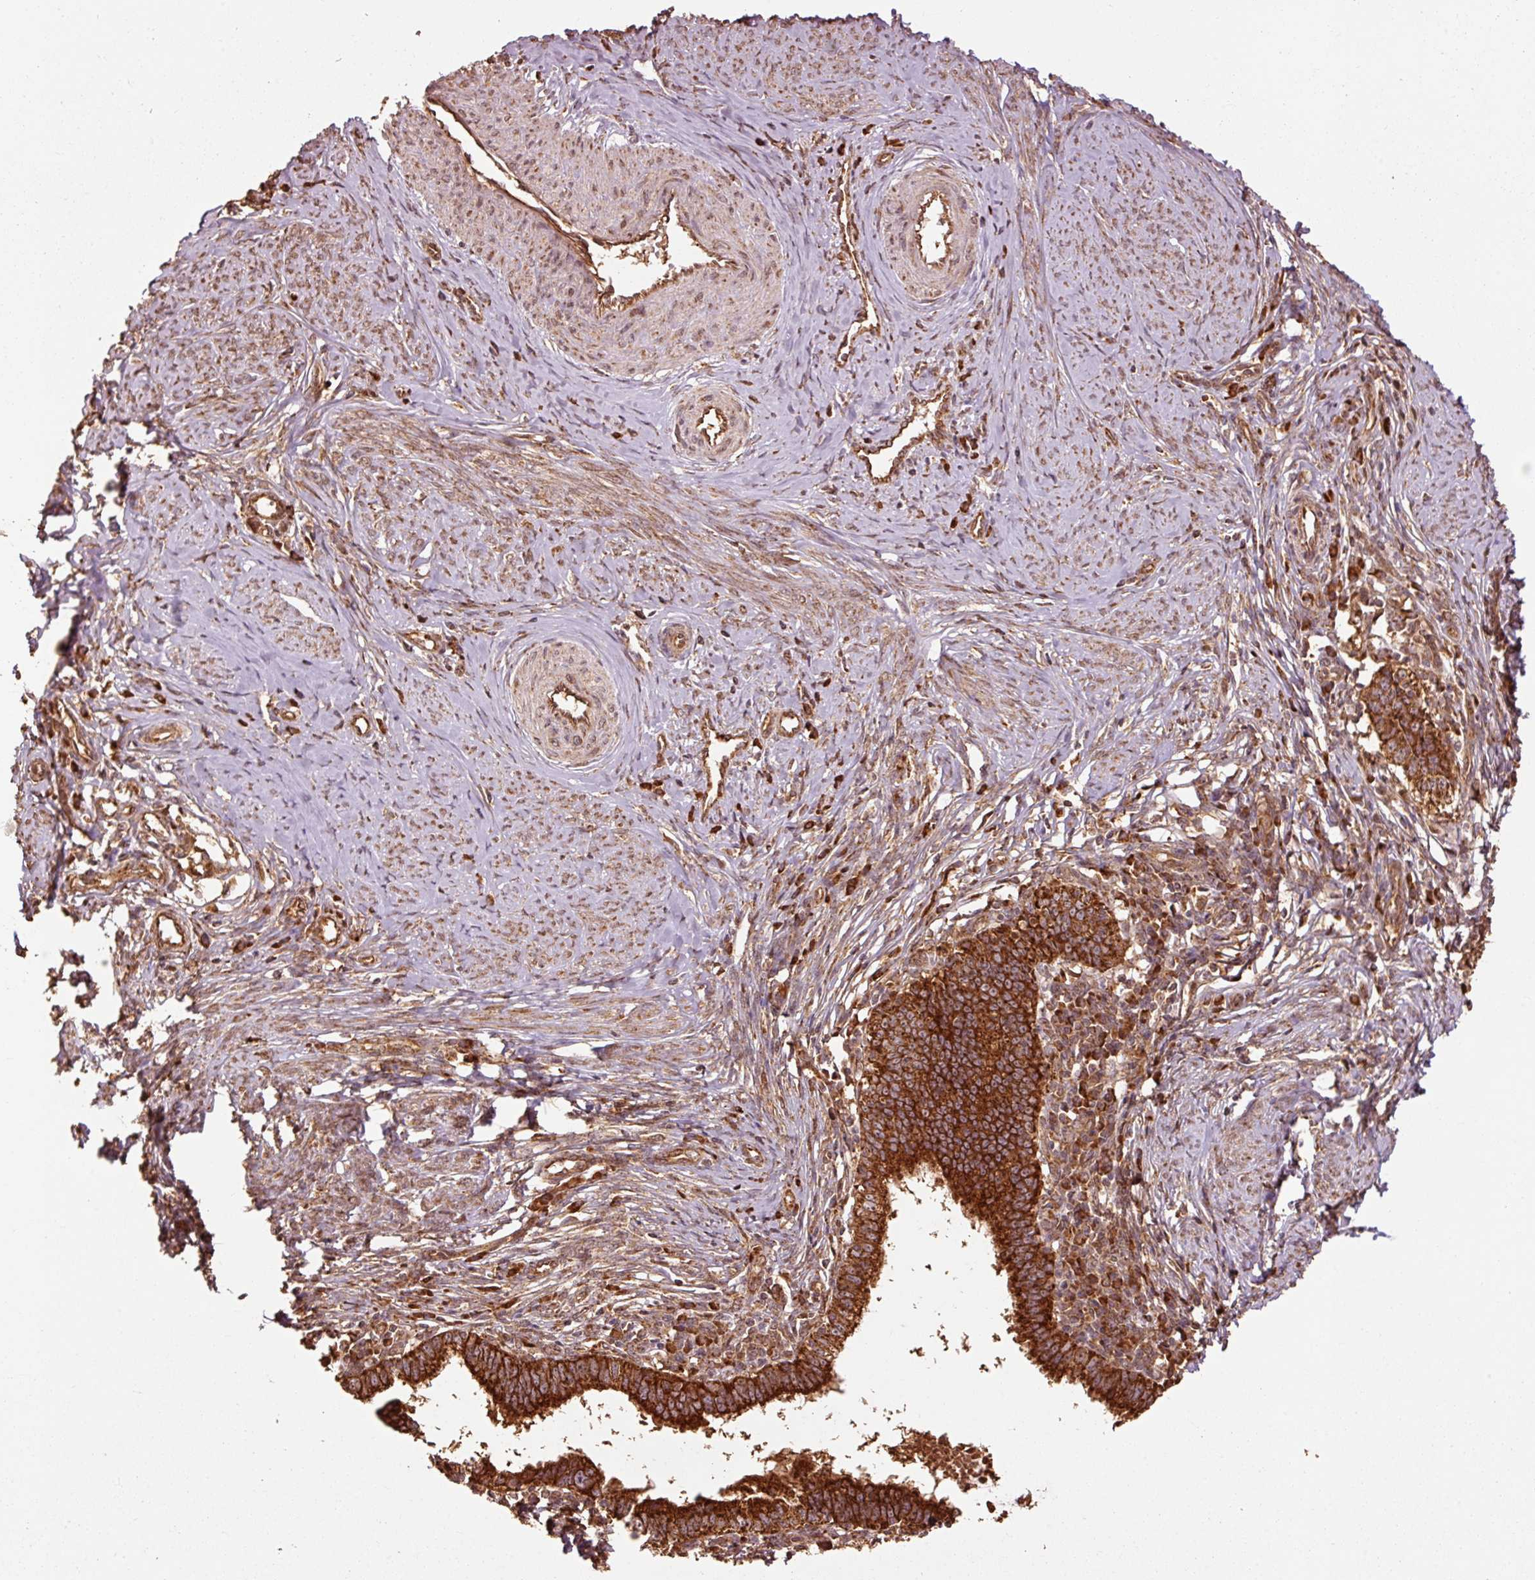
{"staining": {"intensity": "strong", "quantity": ">75%", "location": "cytoplasmic/membranous"}, "tissue": "cervical cancer", "cell_type": "Tumor cells", "image_type": "cancer", "snomed": [{"axis": "morphology", "description": "Adenocarcinoma, NOS"}, {"axis": "topography", "description": "Cervix"}], "caption": "IHC photomicrograph of neoplastic tissue: adenocarcinoma (cervical) stained using immunohistochemistry (IHC) shows high levels of strong protein expression localized specifically in the cytoplasmic/membranous of tumor cells, appearing as a cytoplasmic/membranous brown color.", "gene": "MRPL16", "patient": {"sex": "female", "age": 36}}